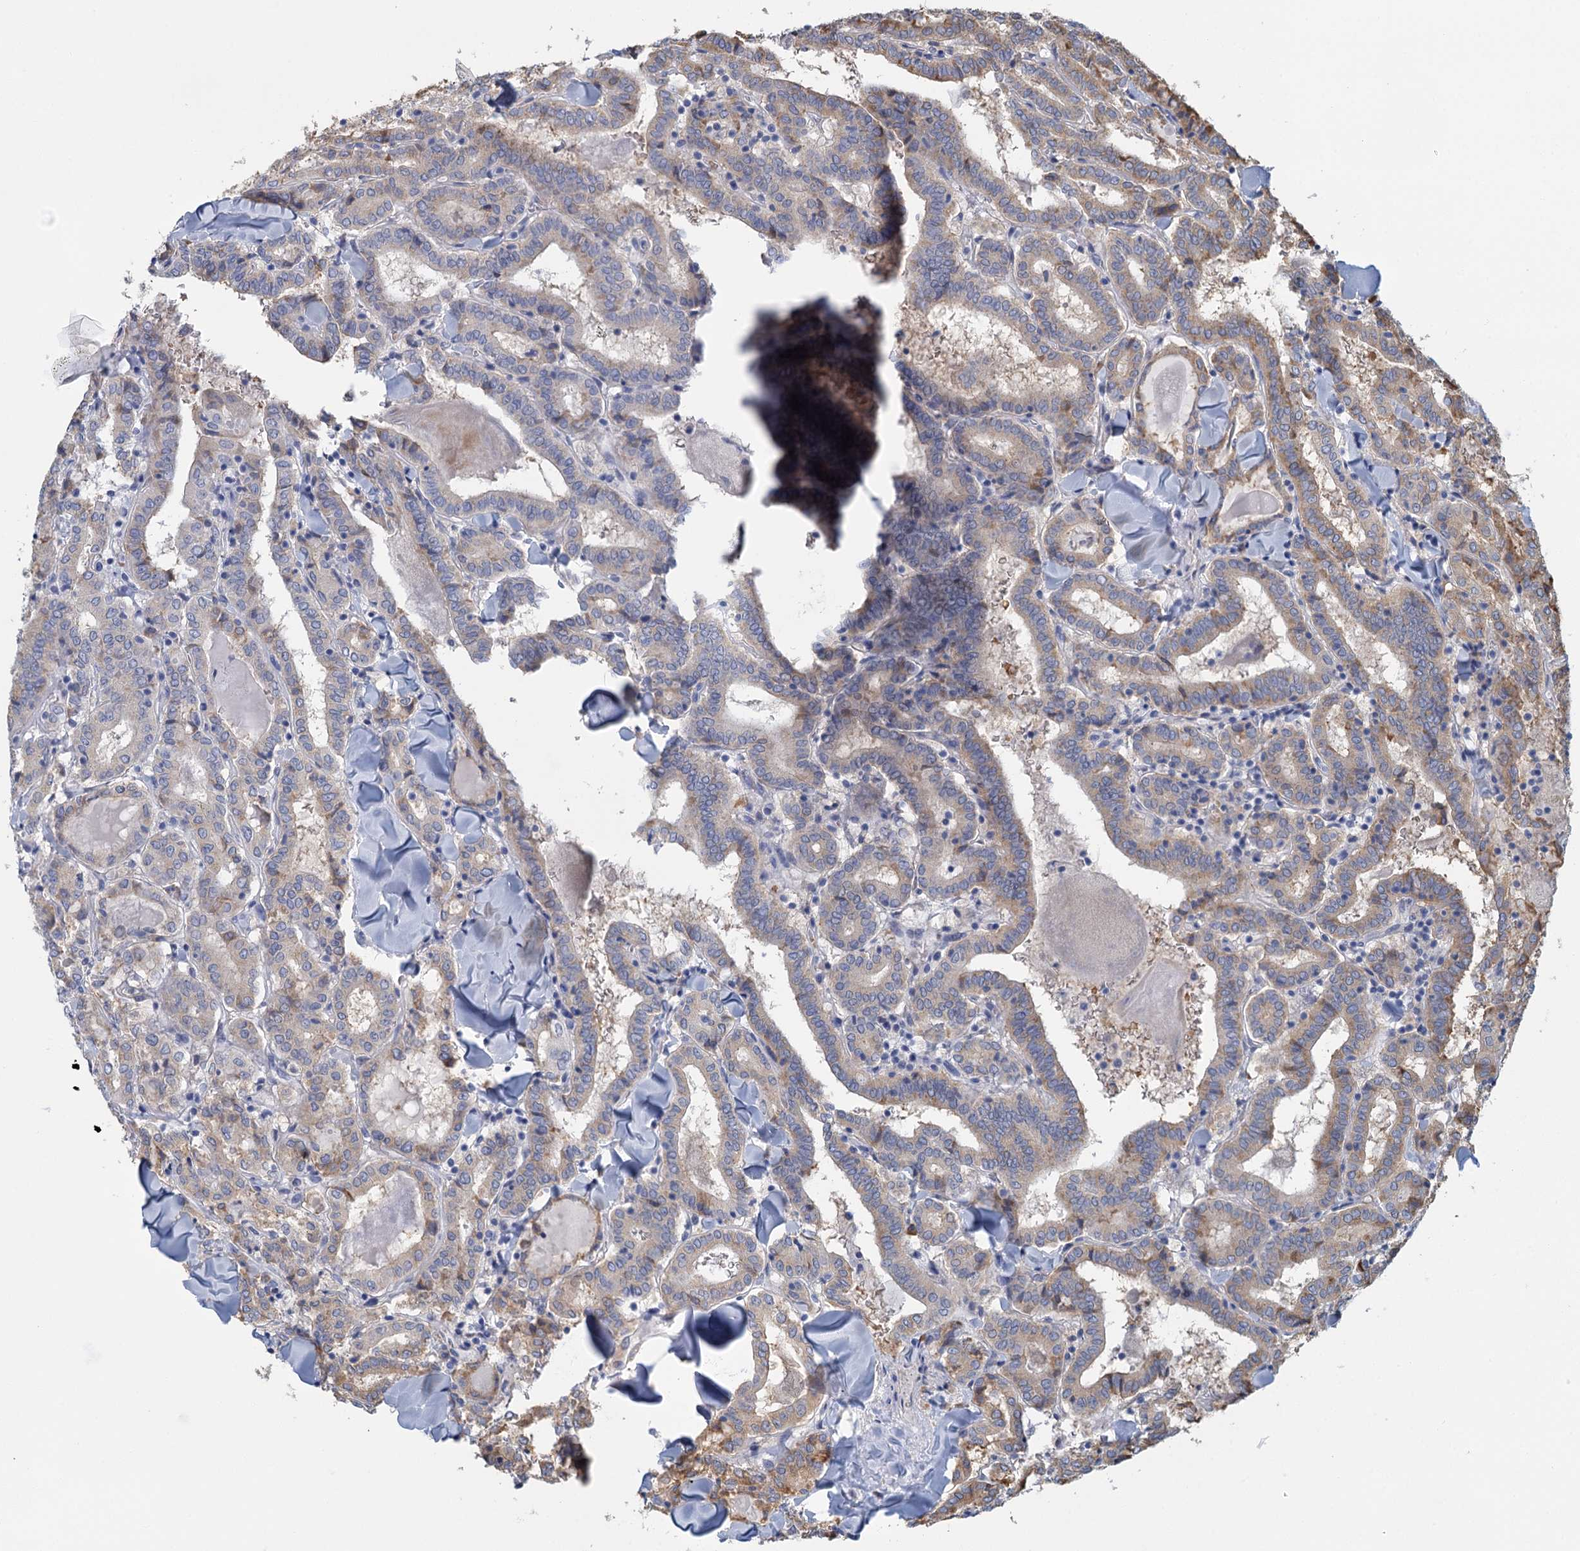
{"staining": {"intensity": "moderate", "quantity": "<25%", "location": "cytoplasmic/membranous"}, "tissue": "thyroid cancer", "cell_type": "Tumor cells", "image_type": "cancer", "snomed": [{"axis": "morphology", "description": "Papillary adenocarcinoma, NOS"}, {"axis": "topography", "description": "Thyroid gland"}], "caption": "Protein expression analysis of human thyroid papillary adenocarcinoma reveals moderate cytoplasmic/membranous expression in about <25% of tumor cells. The protein is stained brown, and the nuclei are stained in blue (DAB (3,3'-diaminobenzidine) IHC with brightfield microscopy, high magnification).", "gene": "ANKRD16", "patient": {"sex": "female", "age": 72}}